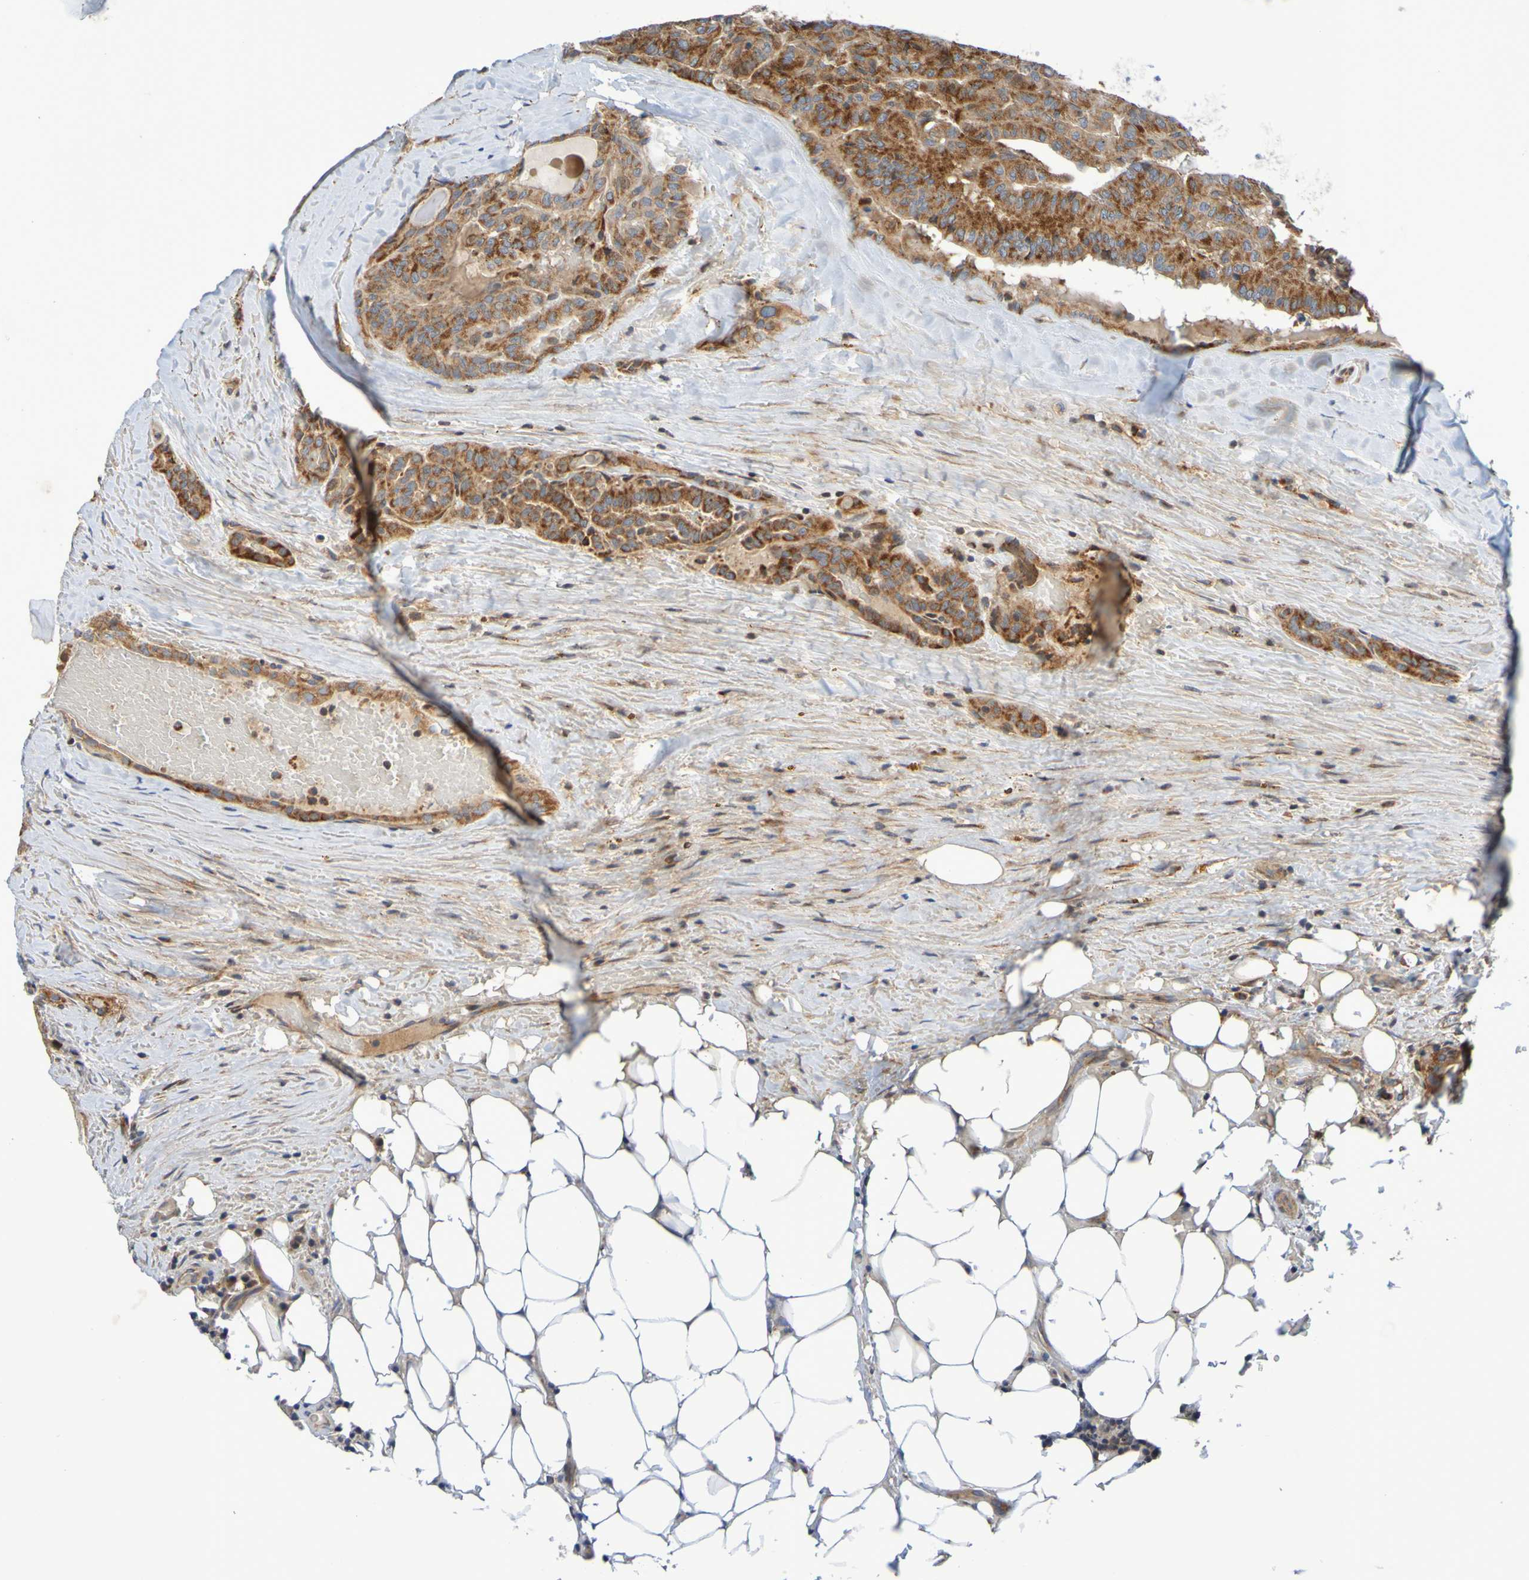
{"staining": {"intensity": "strong", "quantity": ">75%", "location": "cytoplasmic/membranous"}, "tissue": "head and neck cancer", "cell_type": "Tumor cells", "image_type": "cancer", "snomed": [{"axis": "morphology", "description": "Squamous cell carcinoma, NOS"}, {"axis": "topography", "description": "Oral tissue"}, {"axis": "topography", "description": "Head-Neck"}], "caption": "Strong cytoplasmic/membranous expression is seen in approximately >75% of tumor cells in squamous cell carcinoma (head and neck). (brown staining indicates protein expression, while blue staining denotes nuclei).", "gene": "CCDC51", "patient": {"sex": "female", "age": 50}}